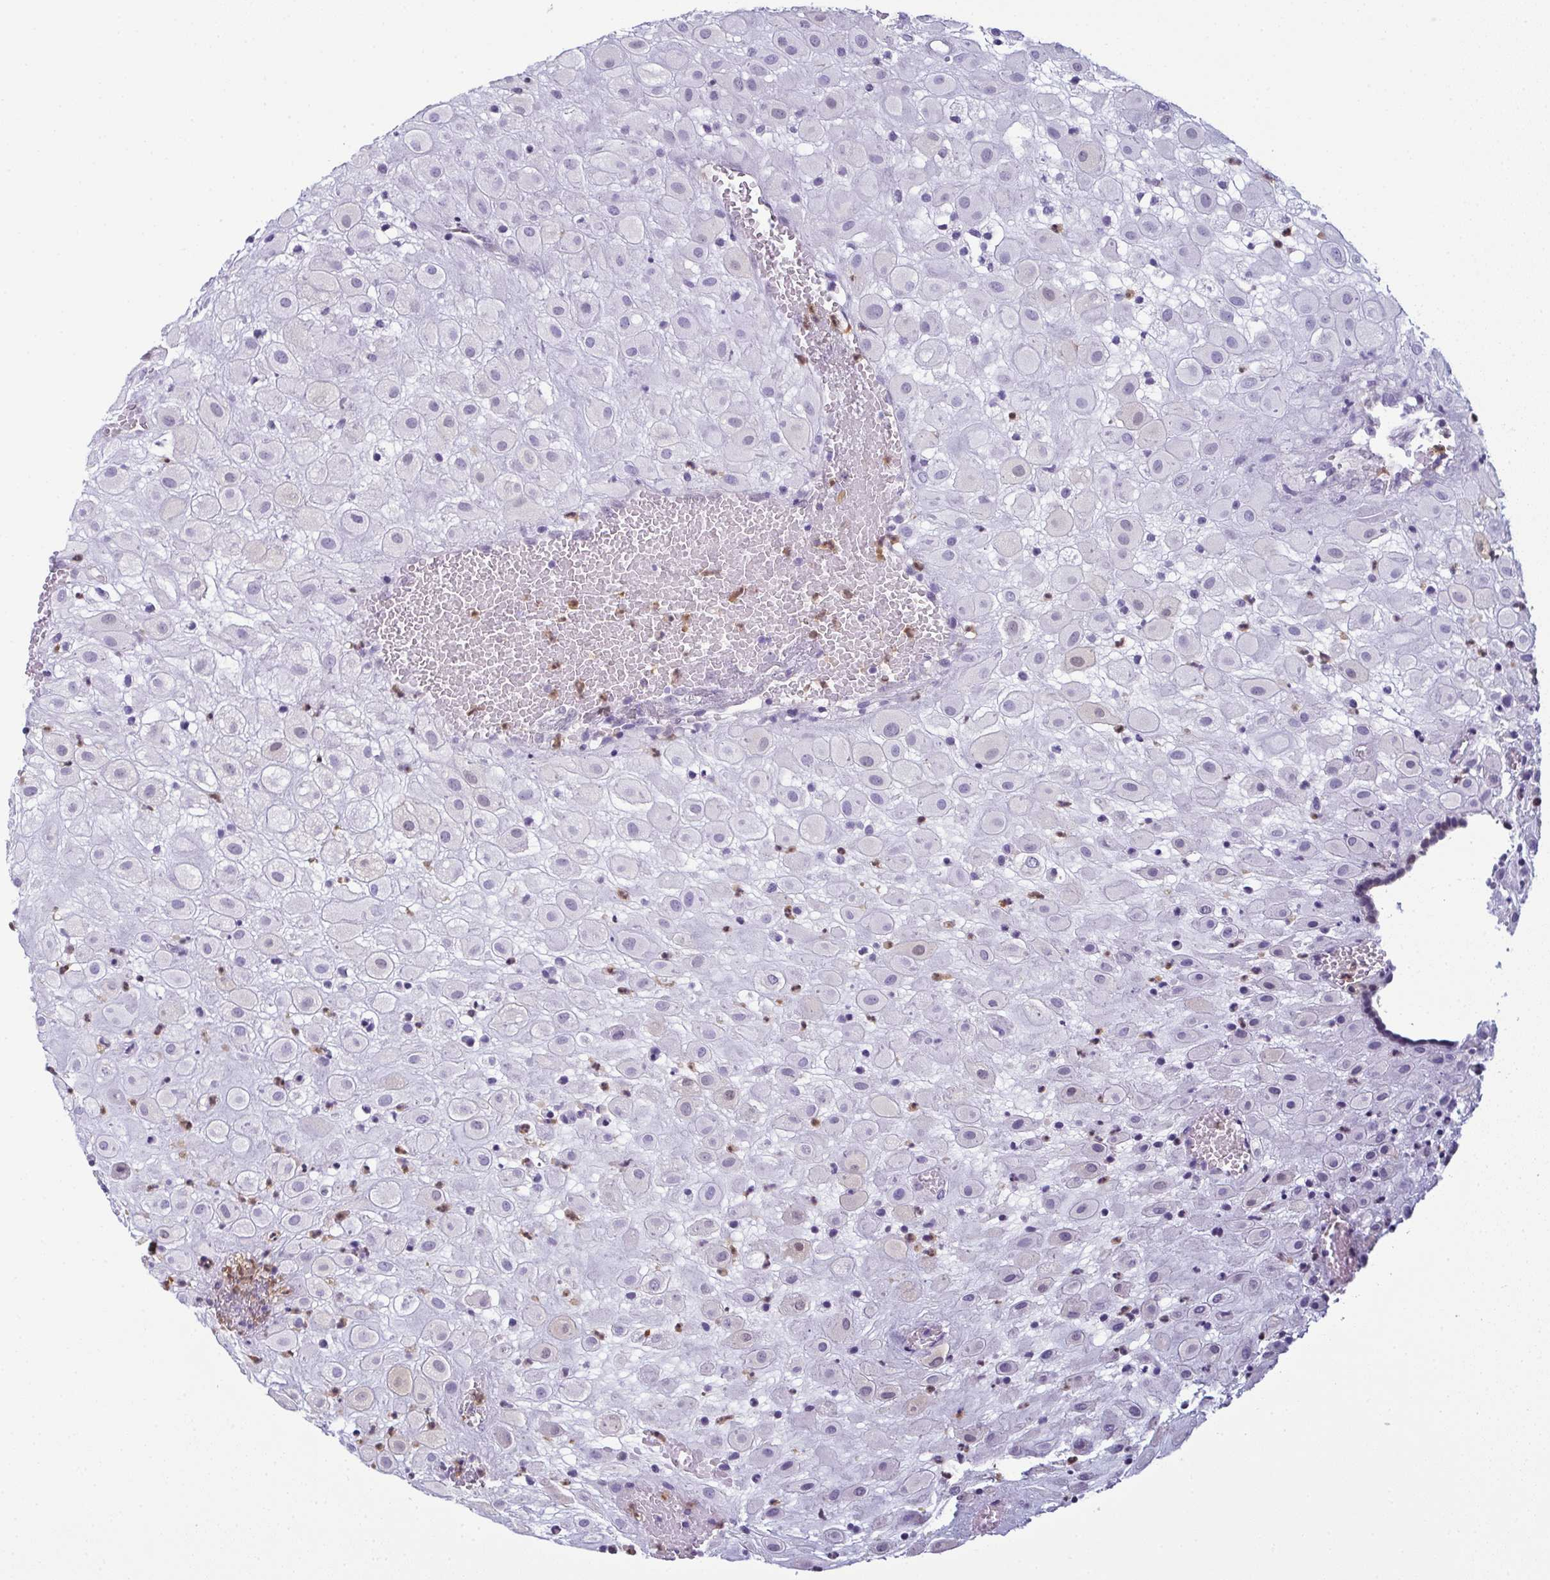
{"staining": {"intensity": "negative", "quantity": "none", "location": "none"}, "tissue": "placenta", "cell_type": "Decidual cells", "image_type": "normal", "snomed": [{"axis": "morphology", "description": "Normal tissue, NOS"}, {"axis": "topography", "description": "Placenta"}], "caption": "Immunohistochemistry micrograph of normal placenta: human placenta stained with DAB (3,3'-diaminobenzidine) displays no significant protein expression in decidual cells. (Brightfield microscopy of DAB (3,3'-diaminobenzidine) IHC at high magnification).", "gene": "CDA", "patient": {"sex": "female", "age": 24}}